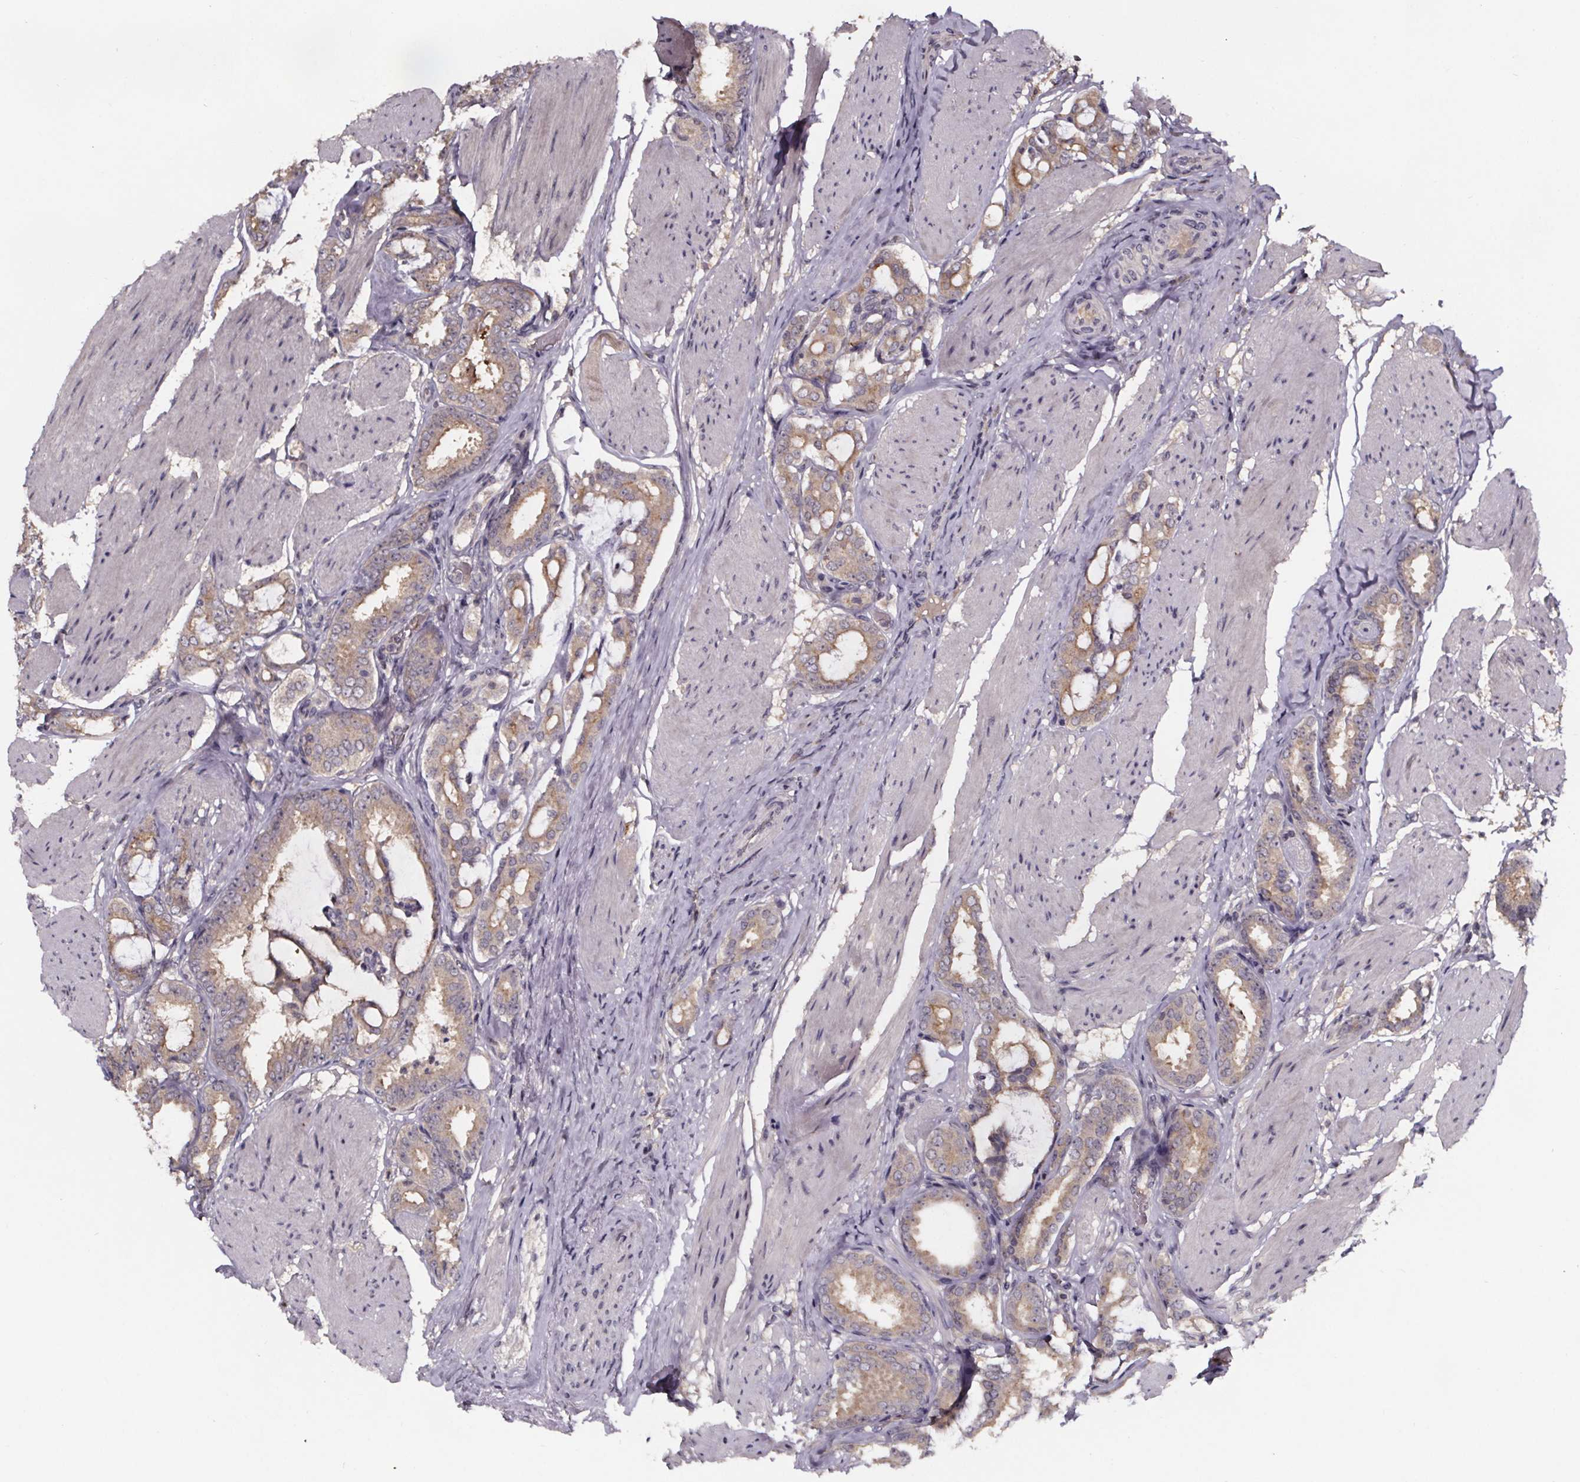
{"staining": {"intensity": "moderate", "quantity": "25%-75%", "location": "cytoplasmic/membranous"}, "tissue": "prostate cancer", "cell_type": "Tumor cells", "image_type": "cancer", "snomed": [{"axis": "morphology", "description": "Adenocarcinoma, High grade"}, {"axis": "topography", "description": "Prostate"}], "caption": "The micrograph demonstrates staining of prostate high-grade adenocarcinoma, revealing moderate cytoplasmic/membranous protein staining (brown color) within tumor cells.", "gene": "SMIM1", "patient": {"sex": "male", "age": 63}}